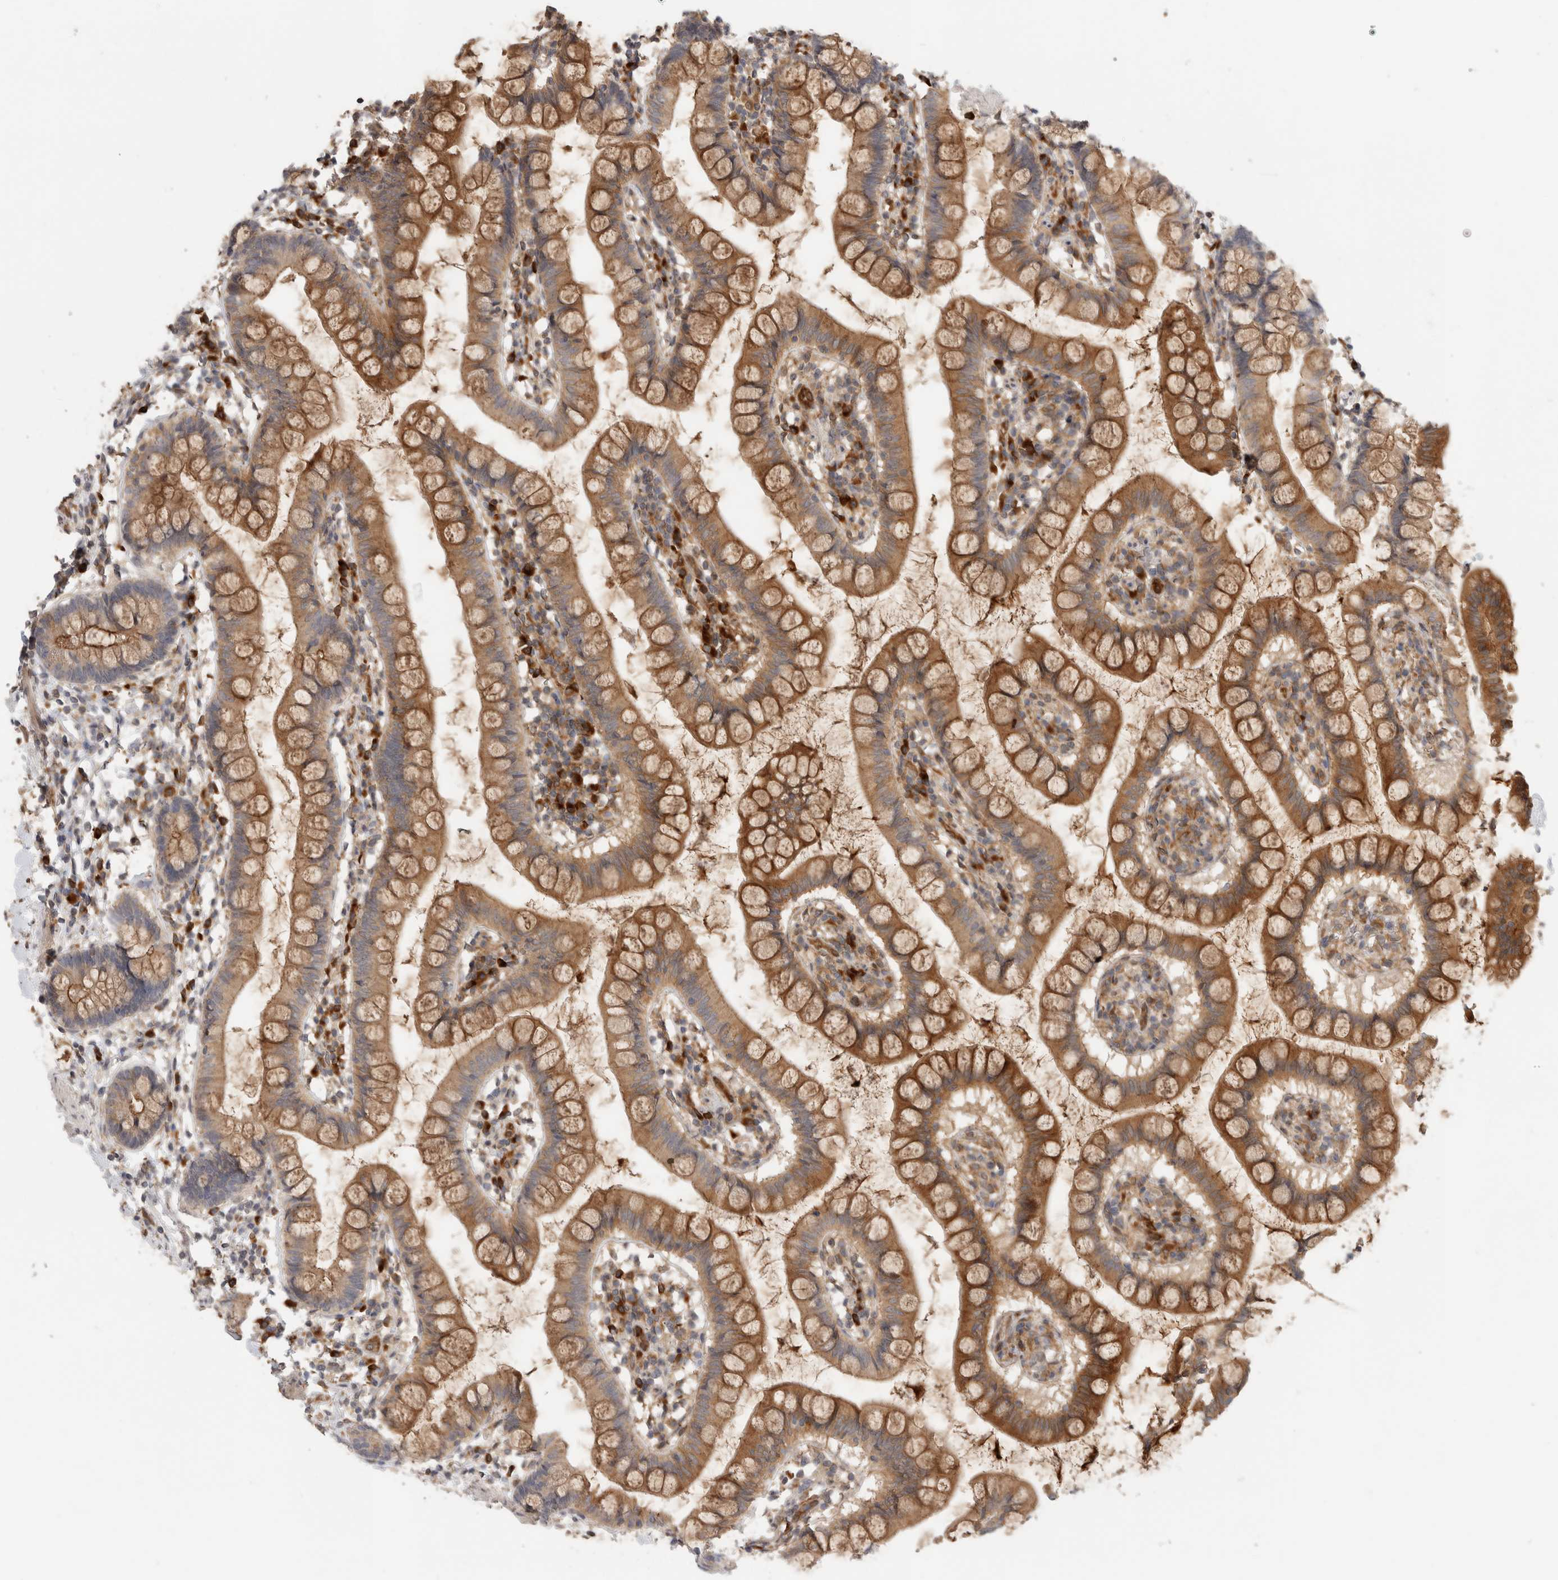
{"staining": {"intensity": "moderate", "quantity": ">75%", "location": "cytoplasmic/membranous"}, "tissue": "small intestine", "cell_type": "Glandular cells", "image_type": "normal", "snomed": [{"axis": "morphology", "description": "Normal tissue, NOS"}, {"axis": "topography", "description": "Small intestine"}], "caption": "Protein analysis of normal small intestine demonstrates moderate cytoplasmic/membranous expression in about >75% of glandular cells. The staining was performed using DAB (3,3'-diaminobenzidine) to visualize the protein expression in brown, while the nuclei were stained in blue with hematoxylin (Magnification: 20x).", "gene": "APOL2", "patient": {"sex": "female", "age": 84}}